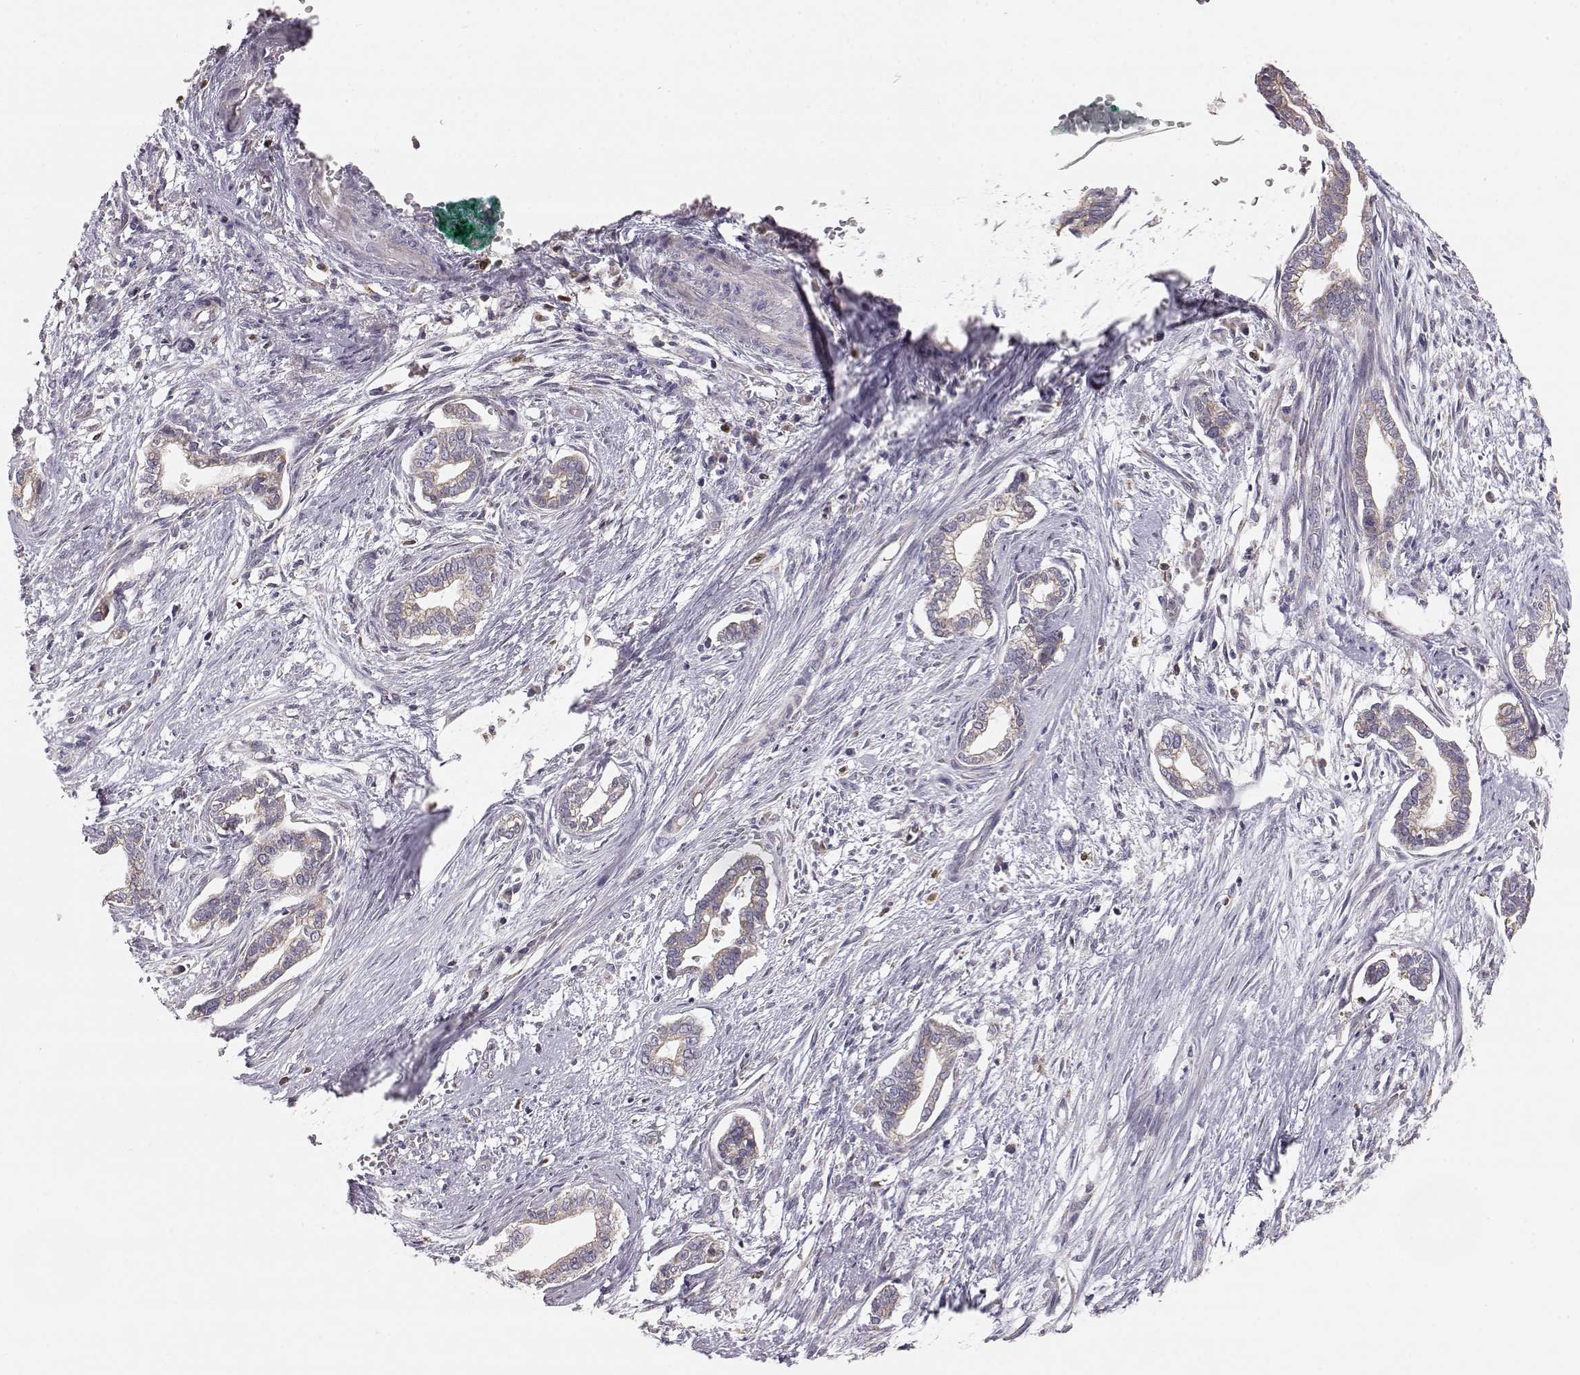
{"staining": {"intensity": "moderate", "quantity": ">75%", "location": "cytoplasmic/membranous"}, "tissue": "cervical cancer", "cell_type": "Tumor cells", "image_type": "cancer", "snomed": [{"axis": "morphology", "description": "Adenocarcinoma, NOS"}, {"axis": "topography", "description": "Cervix"}], "caption": "Cervical adenocarcinoma tissue shows moderate cytoplasmic/membranous positivity in approximately >75% of tumor cells, visualized by immunohistochemistry. The staining is performed using DAB brown chromogen to label protein expression. The nuclei are counter-stained blue using hematoxylin.", "gene": "GRAP2", "patient": {"sex": "female", "age": 62}}